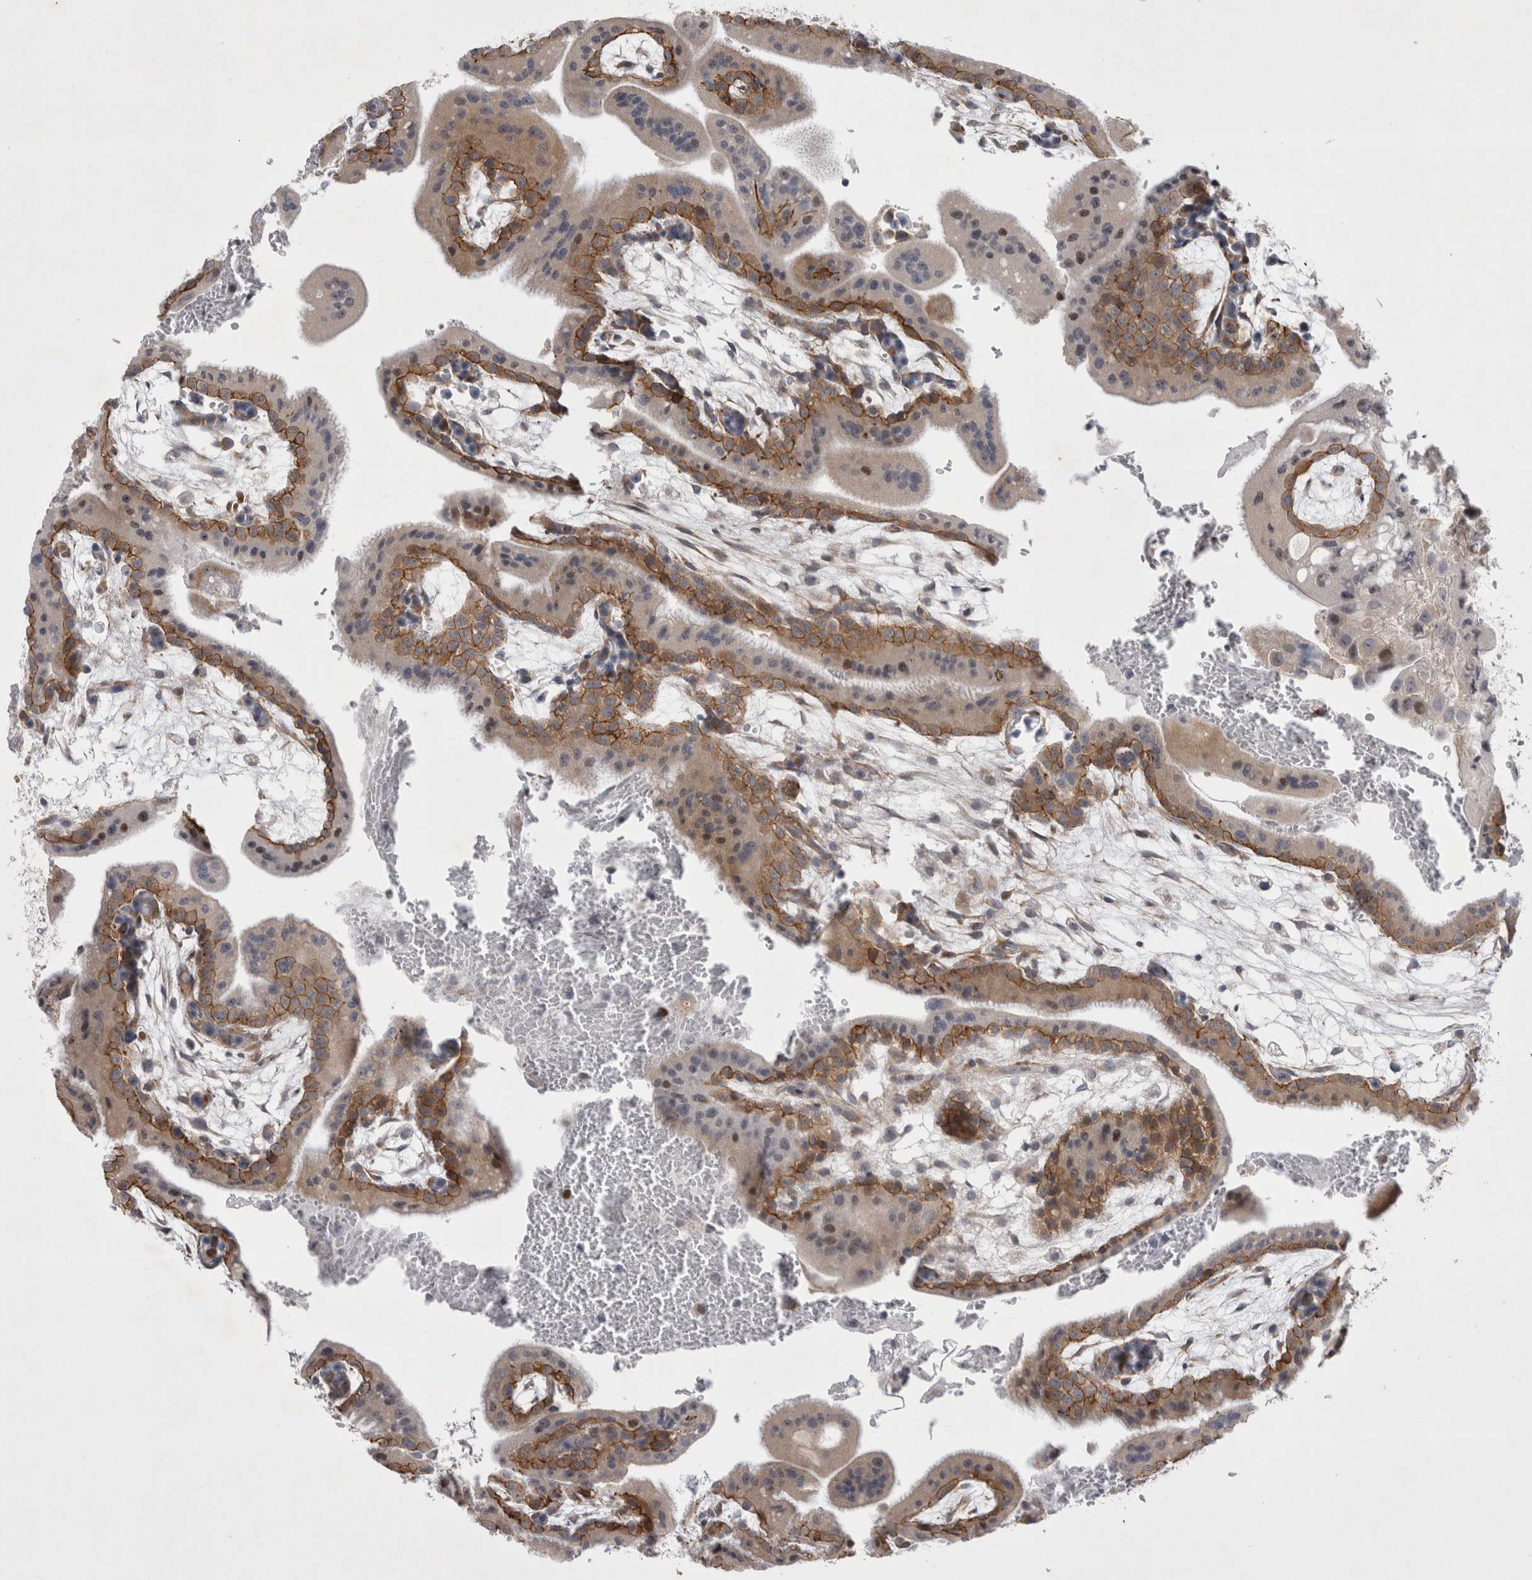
{"staining": {"intensity": "weak", "quantity": ">75%", "location": "cytoplasmic/membranous"}, "tissue": "placenta", "cell_type": "Decidual cells", "image_type": "normal", "snomed": [{"axis": "morphology", "description": "Normal tissue, NOS"}, {"axis": "topography", "description": "Placenta"}], "caption": "About >75% of decidual cells in normal human placenta reveal weak cytoplasmic/membranous protein positivity as visualized by brown immunohistochemical staining.", "gene": "NENF", "patient": {"sex": "female", "age": 35}}